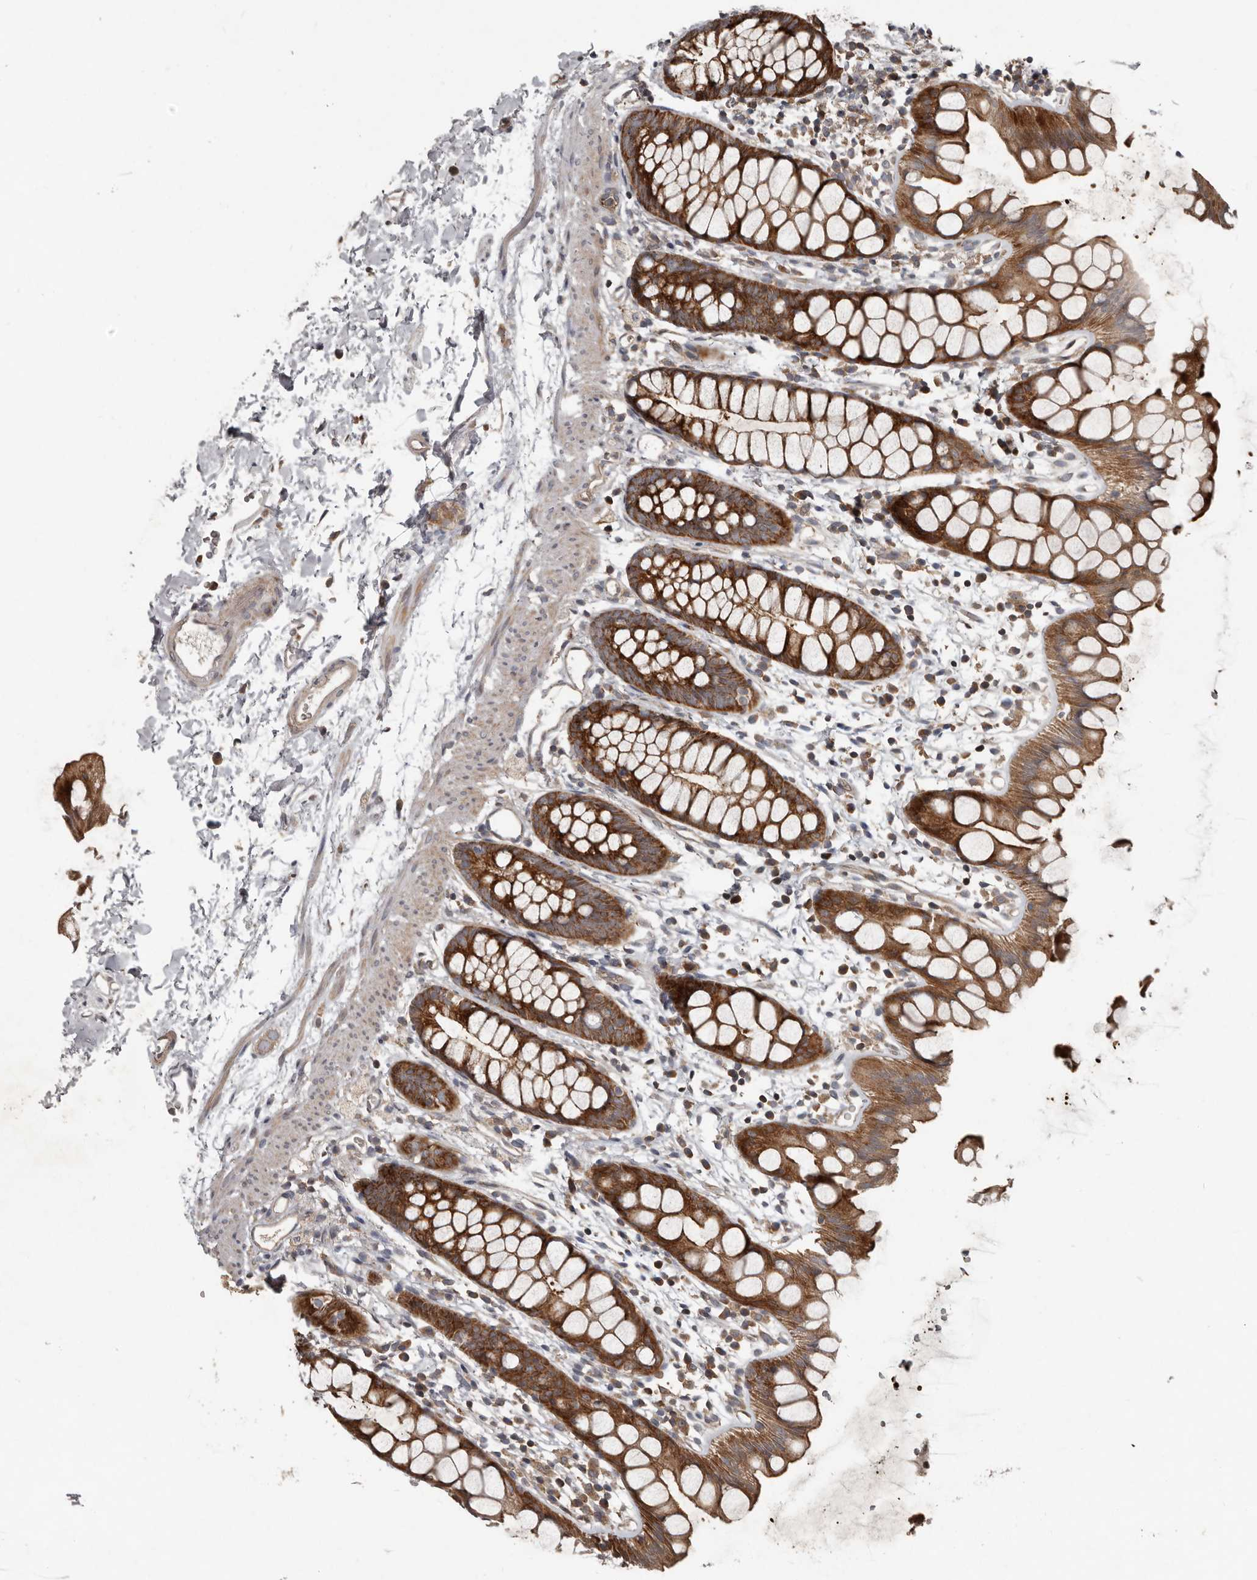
{"staining": {"intensity": "strong", "quantity": ">75%", "location": "cytoplasmic/membranous"}, "tissue": "rectum", "cell_type": "Glandular cells", "image_type": "normal", "snomed": [{"axis": "morphology", "description": "Normal tissue, NOS"}, {"axis": "topography", "description": "Rectum"}], "caption": "High-power microscopy captured an immunohistochemistry histopathology image of benign rectum, revealing strong cytoplasmic/membranous staining in approximately >75% of glandular cells. Using DAB (3,3'-diaminobenzidine) (brown) and hematoxylin (blue) stains, captured at high magnification using brightfield microscopy.", "gene": "FBXO31", "patient": {"sex": "female", "age": 65}}